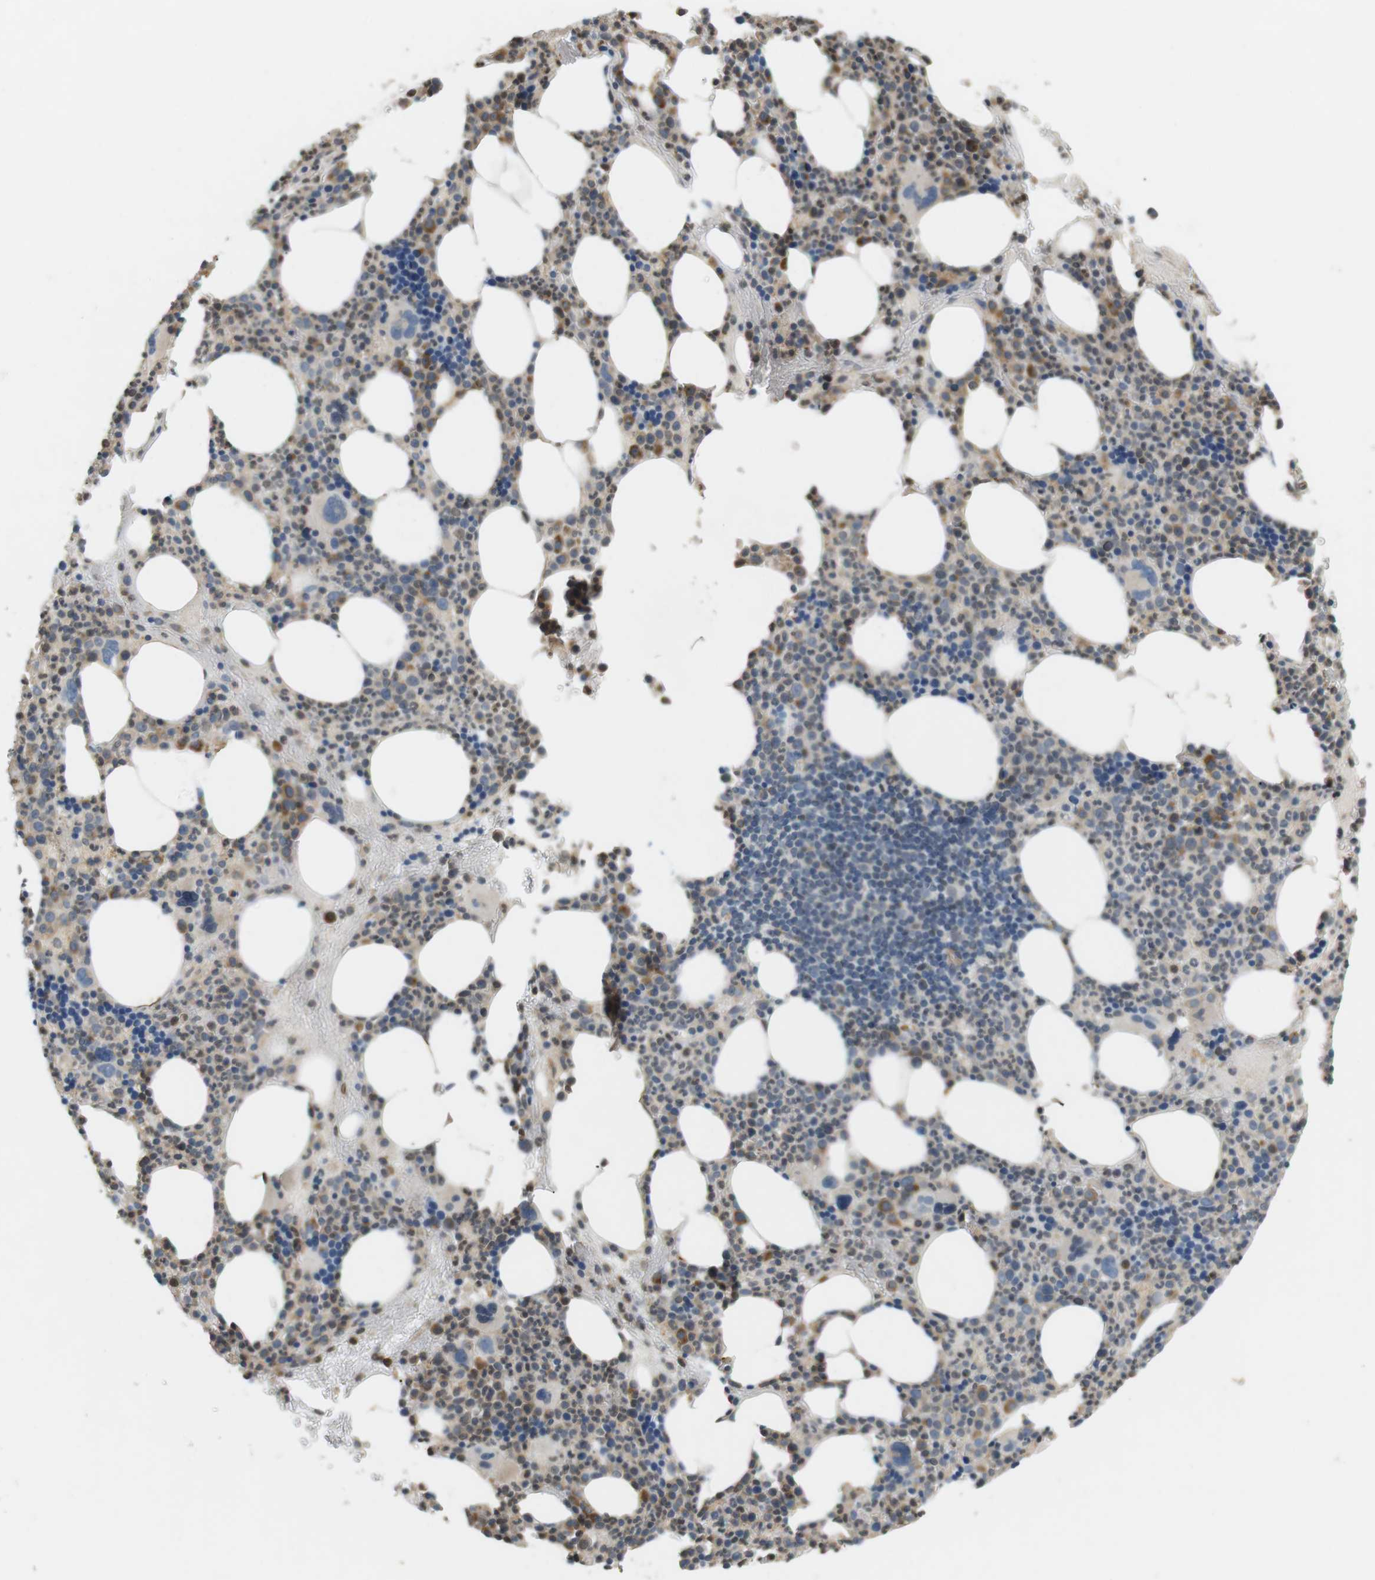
{"staining": {"intensity": "weak", "quantity": "<25%", "location": "cytoplasmic/membranous"}, "tissue": "bone marrow", "cell_type": "Hematopoietic cells", "image_type": "normal", "snomed": [{"axis": "morphology", "description": "Normal tissue, NOS"}, {"axis": "morphology", "description": "Inflammation, NOS"}, {"axis": "topography", "description": "Bone marrow"}], "caption": "Immunohistochemical staining of unremarkable human bone marrow shows no significant staining in hematopoietic cells. The staining was performed using DAB (3,3'-diaminobenzidine) to visualize the protein expression in brown, while the nuclei were stained in blue with hematoxylin (Magnification: 20x).", "gene": "P2RY1", "patient": {"sex": "male", "age": 73}}